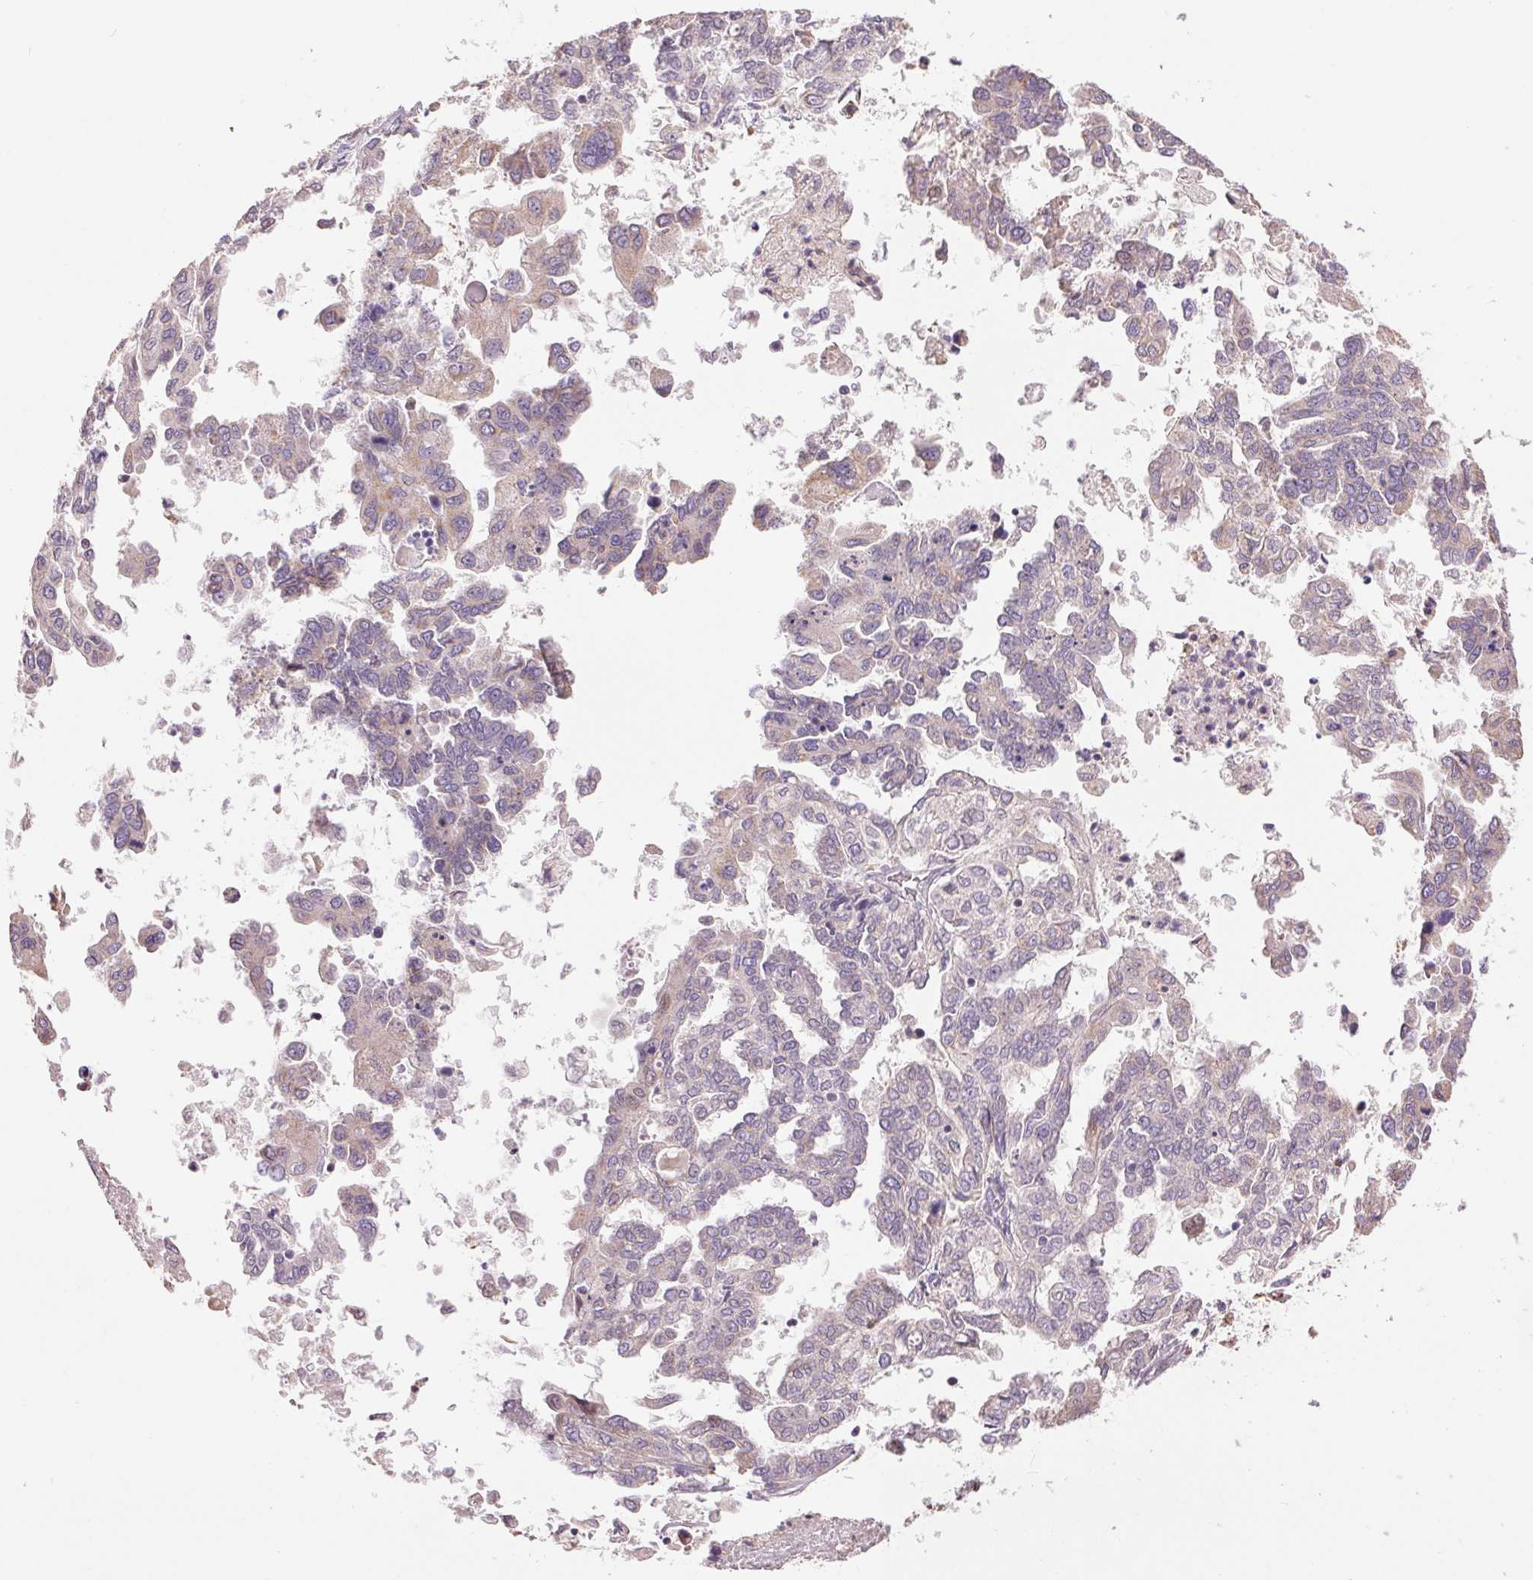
{"staining": {"intensity": "negative", "quantity": "none", "location": "none"}, "tissue": "ovarian cancer", "cell_type": "Tumor cells", "image_type": "cancer", "snomed": [{"axis": "morphology", "description": "Cystadenocarcinoma, serous, NOS"}, {"axis": "topography", "description": "Ovary"}], "caption": "This is an IHC image of ovarian cancer (serous cystadenocarcinoma). There is no positivity in tumor cells.", "gene": "DGUOK", "patient": {"sex": "female", "age": 53}}